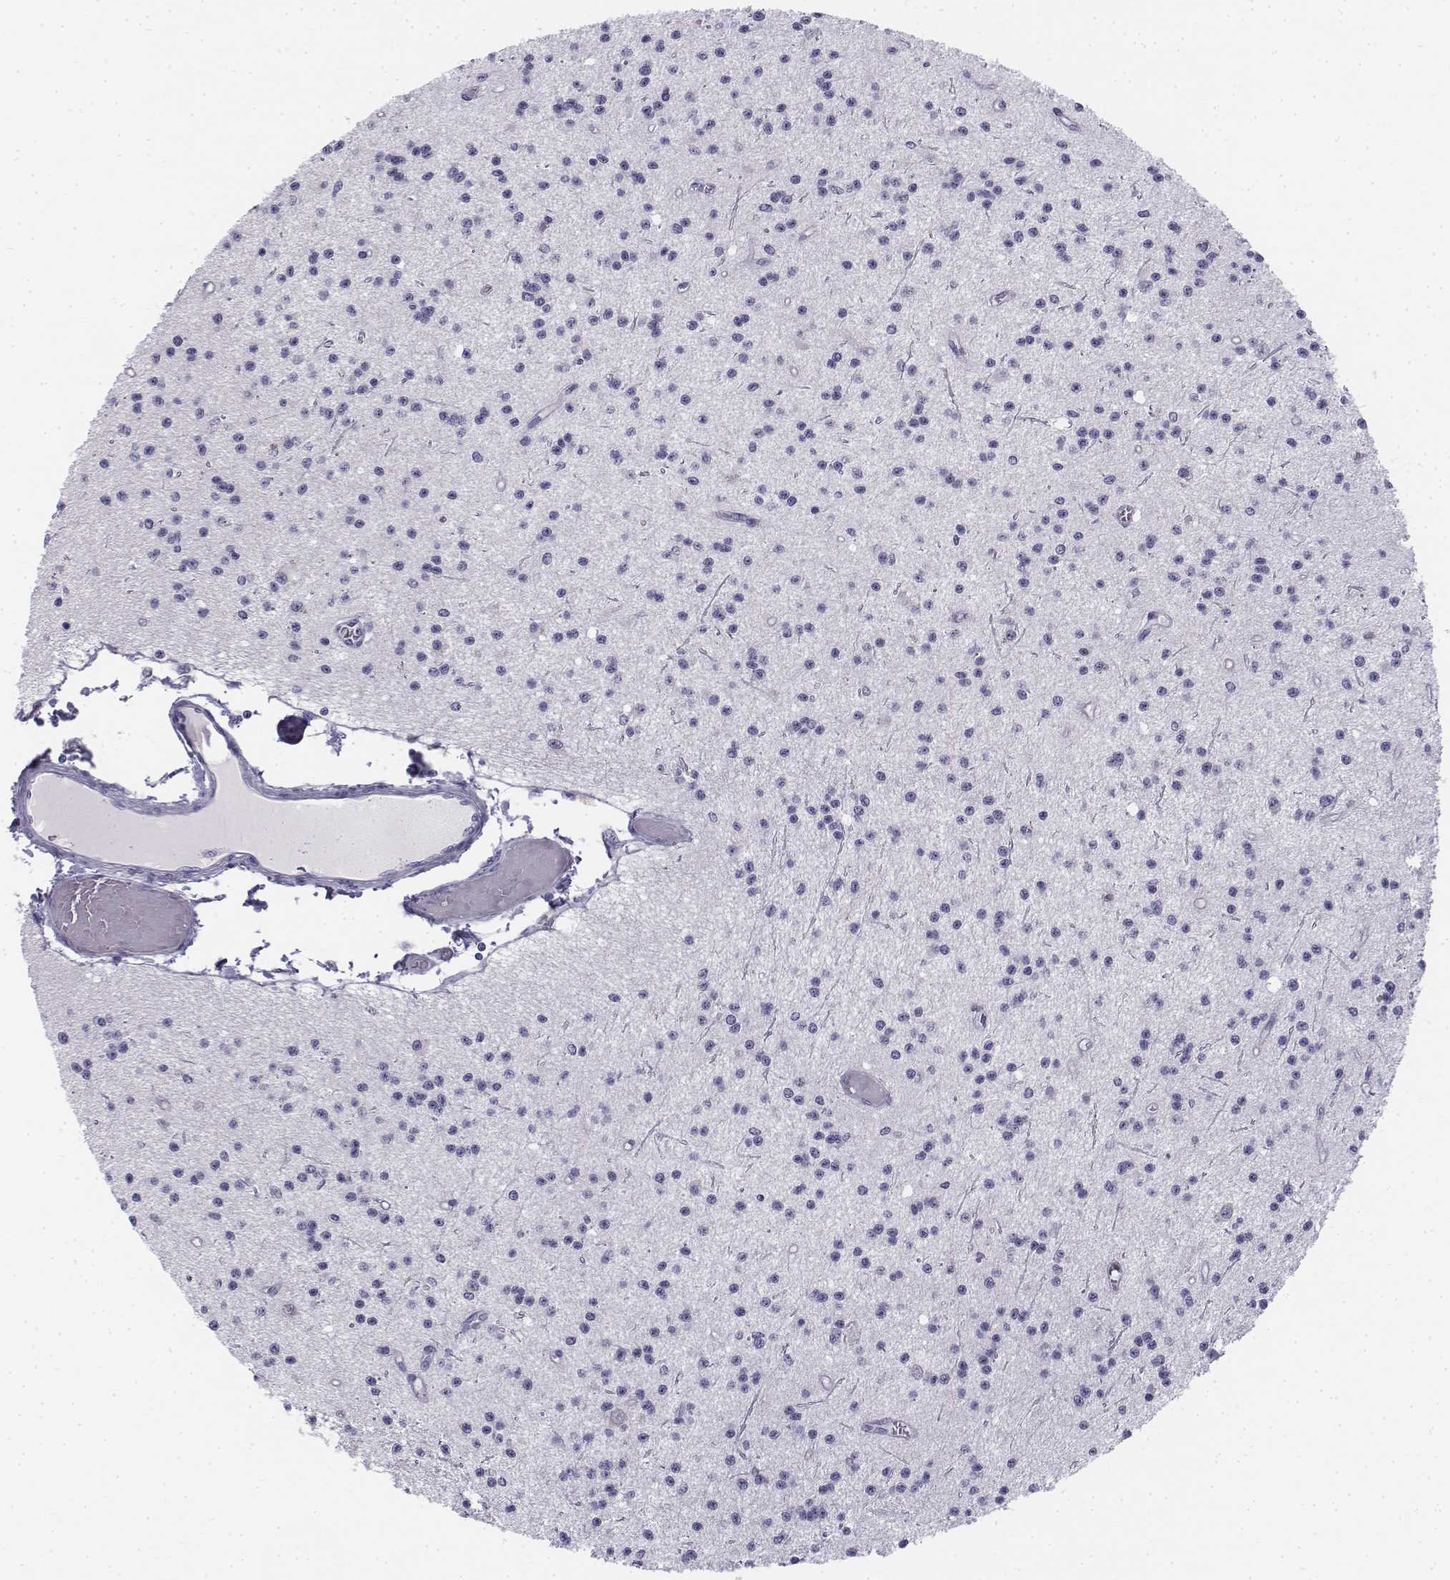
{"staining": {"intensity": "negative", "quantity": "none", "location": "none"}, "tissue": "glioma", "cell_type": "Tumor cells", "image_type": "cancer", "snomed": [{"axis": "morphology", "description": "Glioma, malignant, Low grade"}, {"axis": "topography", "description": "Brain"}], "caption": "A histopathology image of low-grade glioma (malignant) stained for a protein demonstrates no brown staining in tumor cells. (Stains: DAB (3,3'-diaminobenzidine) immunohistochemistry with hematoxylin counter stain, Microscopy: brightfield microscopy at high magnification).", "gene": "TH", "patient": {"sex": "male", "age": 27}}